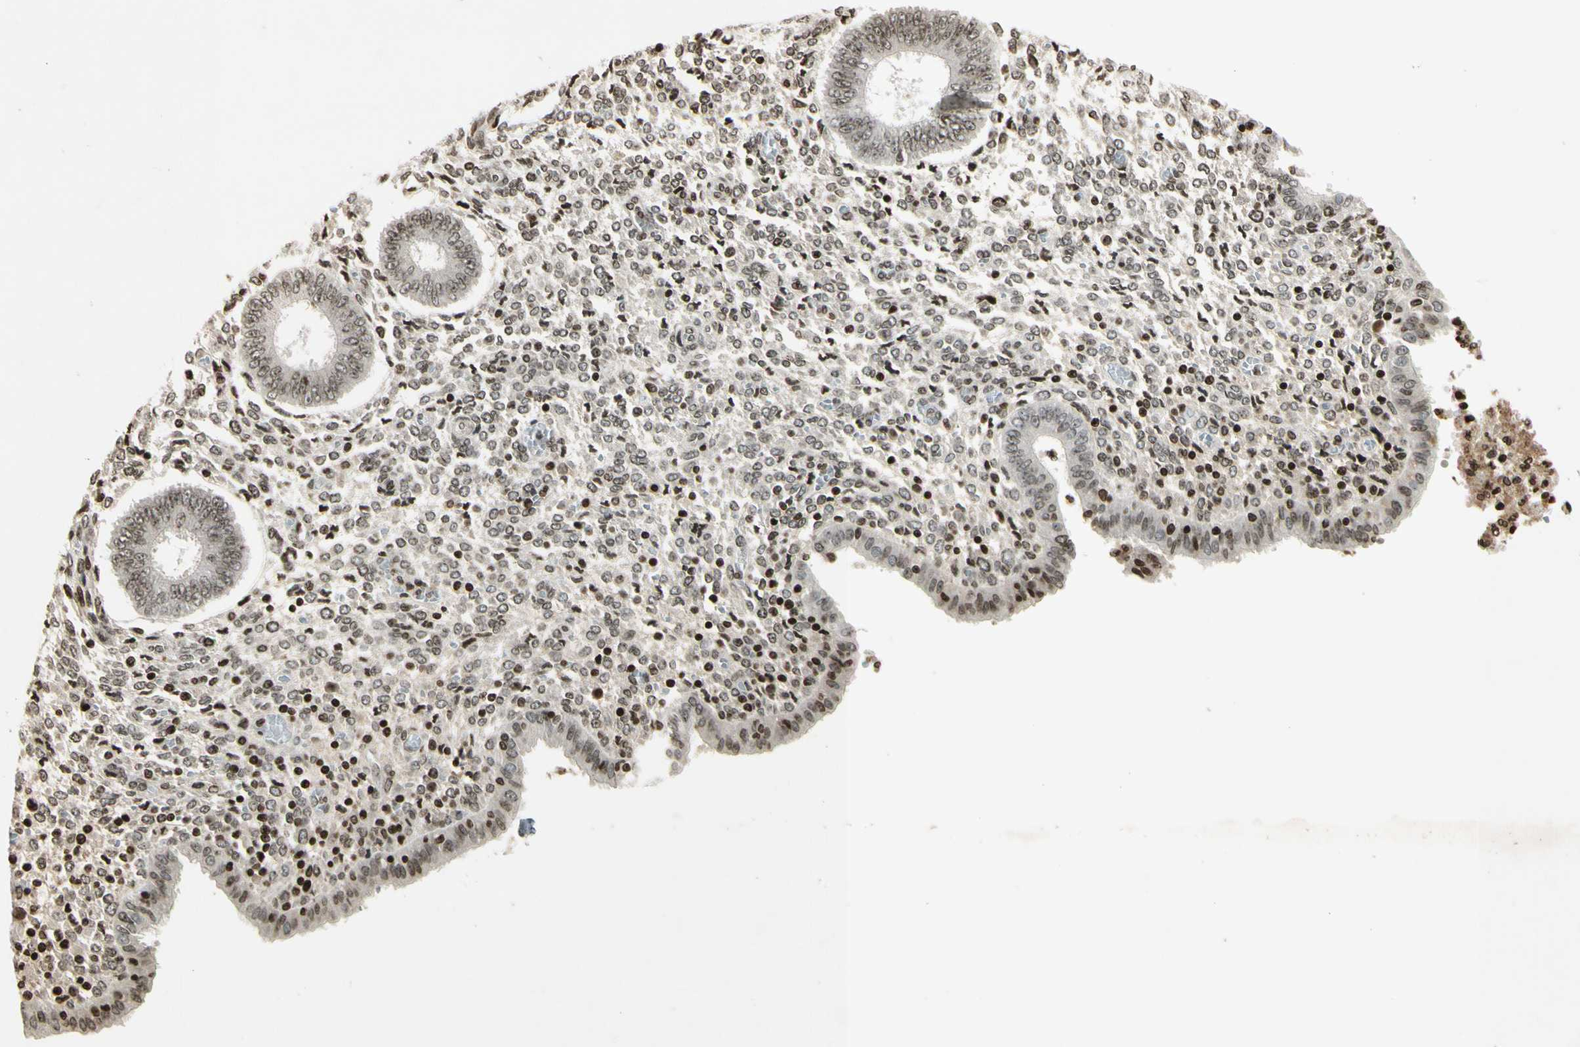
{"staining": {"intensity": "moderate", "quantity": "25%-75%", "location": "nuclear"}, "tissue": "endometrium", "cell_type": "Cells in endometrial stroma", "image_type": "normal", "snomed": [{"axis": "morphology", "description": "Normal tissue, NOS"}, {"axis": "topography", "description": "Endometrium"}], "caption": "Cells in endometrial stroma reveal medium levels of moderate nuclear staining in approximately 25%-75% of cells in benign human endometrium.", "gene": "RORA", "patient": {"sex": "female", "age": 35}}